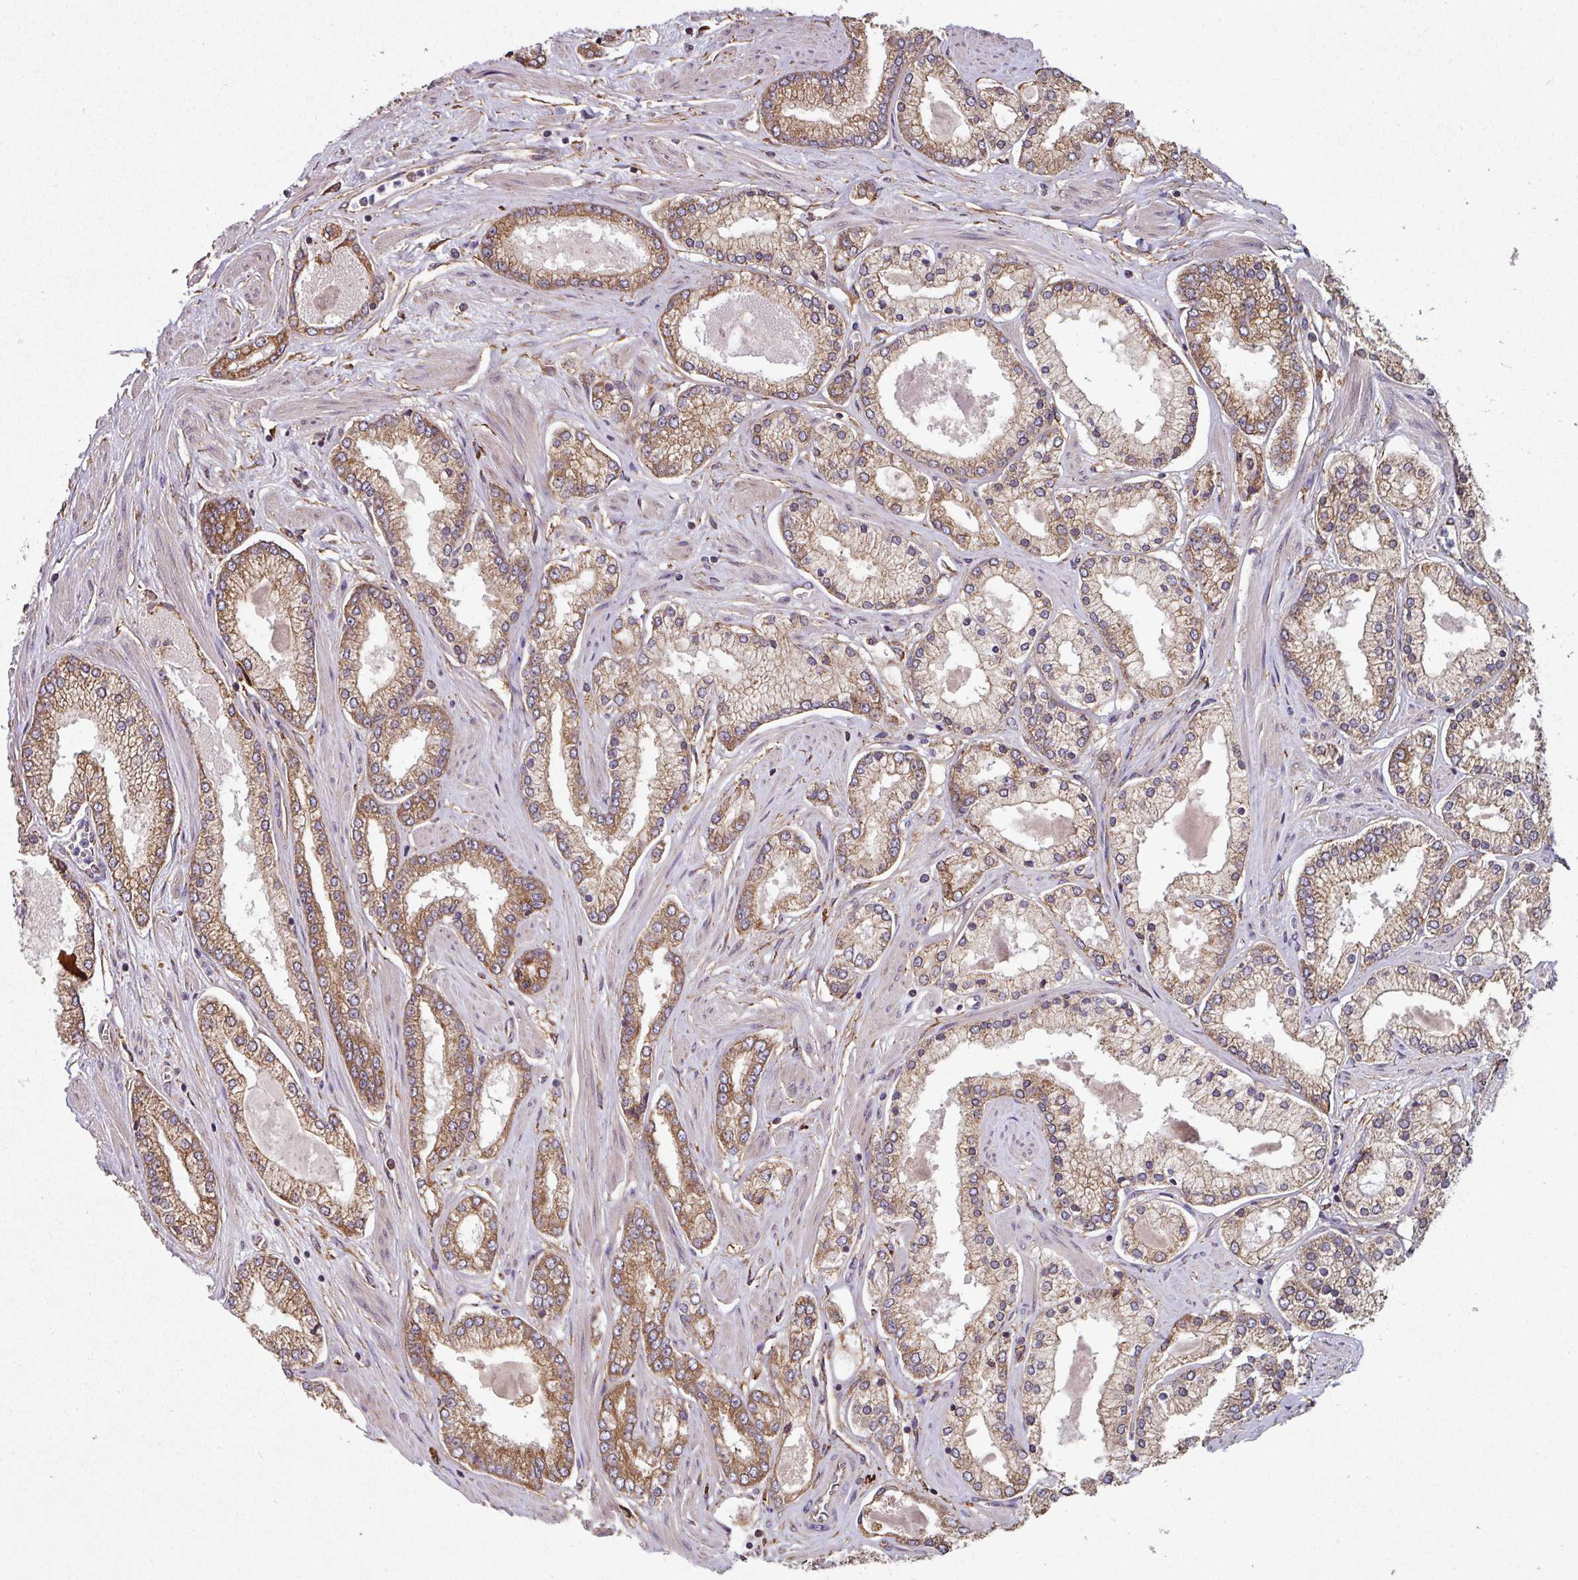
{"staining": {"intensity": "moderate", "quantity": ">75%", "location": "cytoplasmic/membranous"}, "tissue": "prostate cancer", "cell_type": "Tumor cells", "image_type": "cancer", "snomed": [{"axis": "morphology", "description": "Adenocarcinoma, Low grade"}, {"axis": "topography", "description": "Prostate"}], "caption": "Approximately >75% of tumor cells in human prostate cancer (low-grade adenocarcinoma) show moderate cytoplasmic/membranous protein expression as visualized by brown immunohistochemical staining.", "gene": "FAT4", "patient": {"sex": "male", "age": 42}}